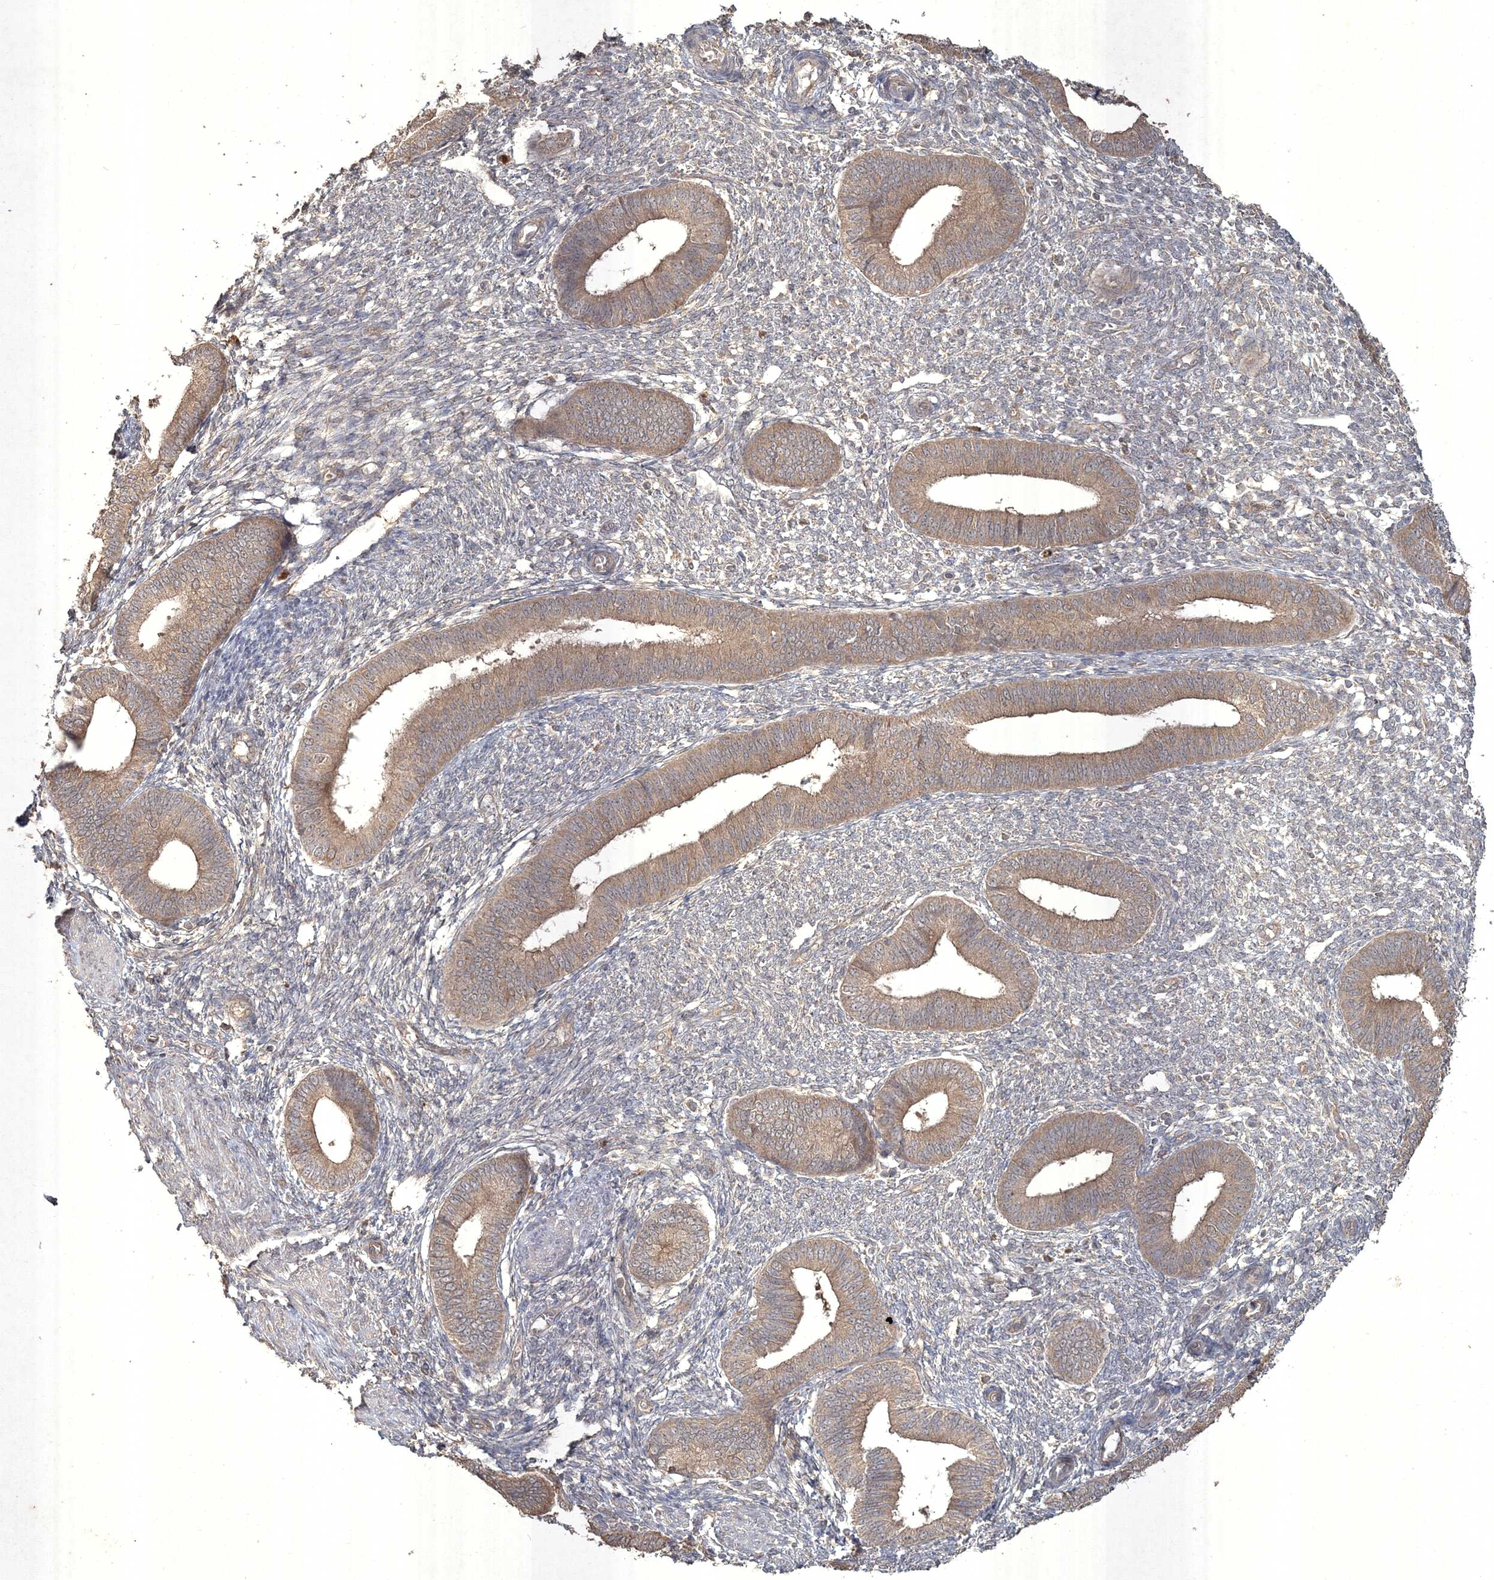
{"staining": {"intensity": "negative", "quantity": "none", "location": "none"}, "tissue": "endometrium", "cell_type": "Cells in endometrial stroma", "image_type": "normal", "snomed": [{"axis": "morphology", "description": "Normal tissue, NOS"}, {"axis": "topography", "description": "Endometrium"}], "caption": "Immunohistochemical staining of benign human endometrium demonstrates no significant positivity in cells in endometrial stroma. (Brightfield microscopy of DAB immunohistochemistry at high magnification).", "gene": "SPRY1", "patient": {"sex": "female", "age": 46}}